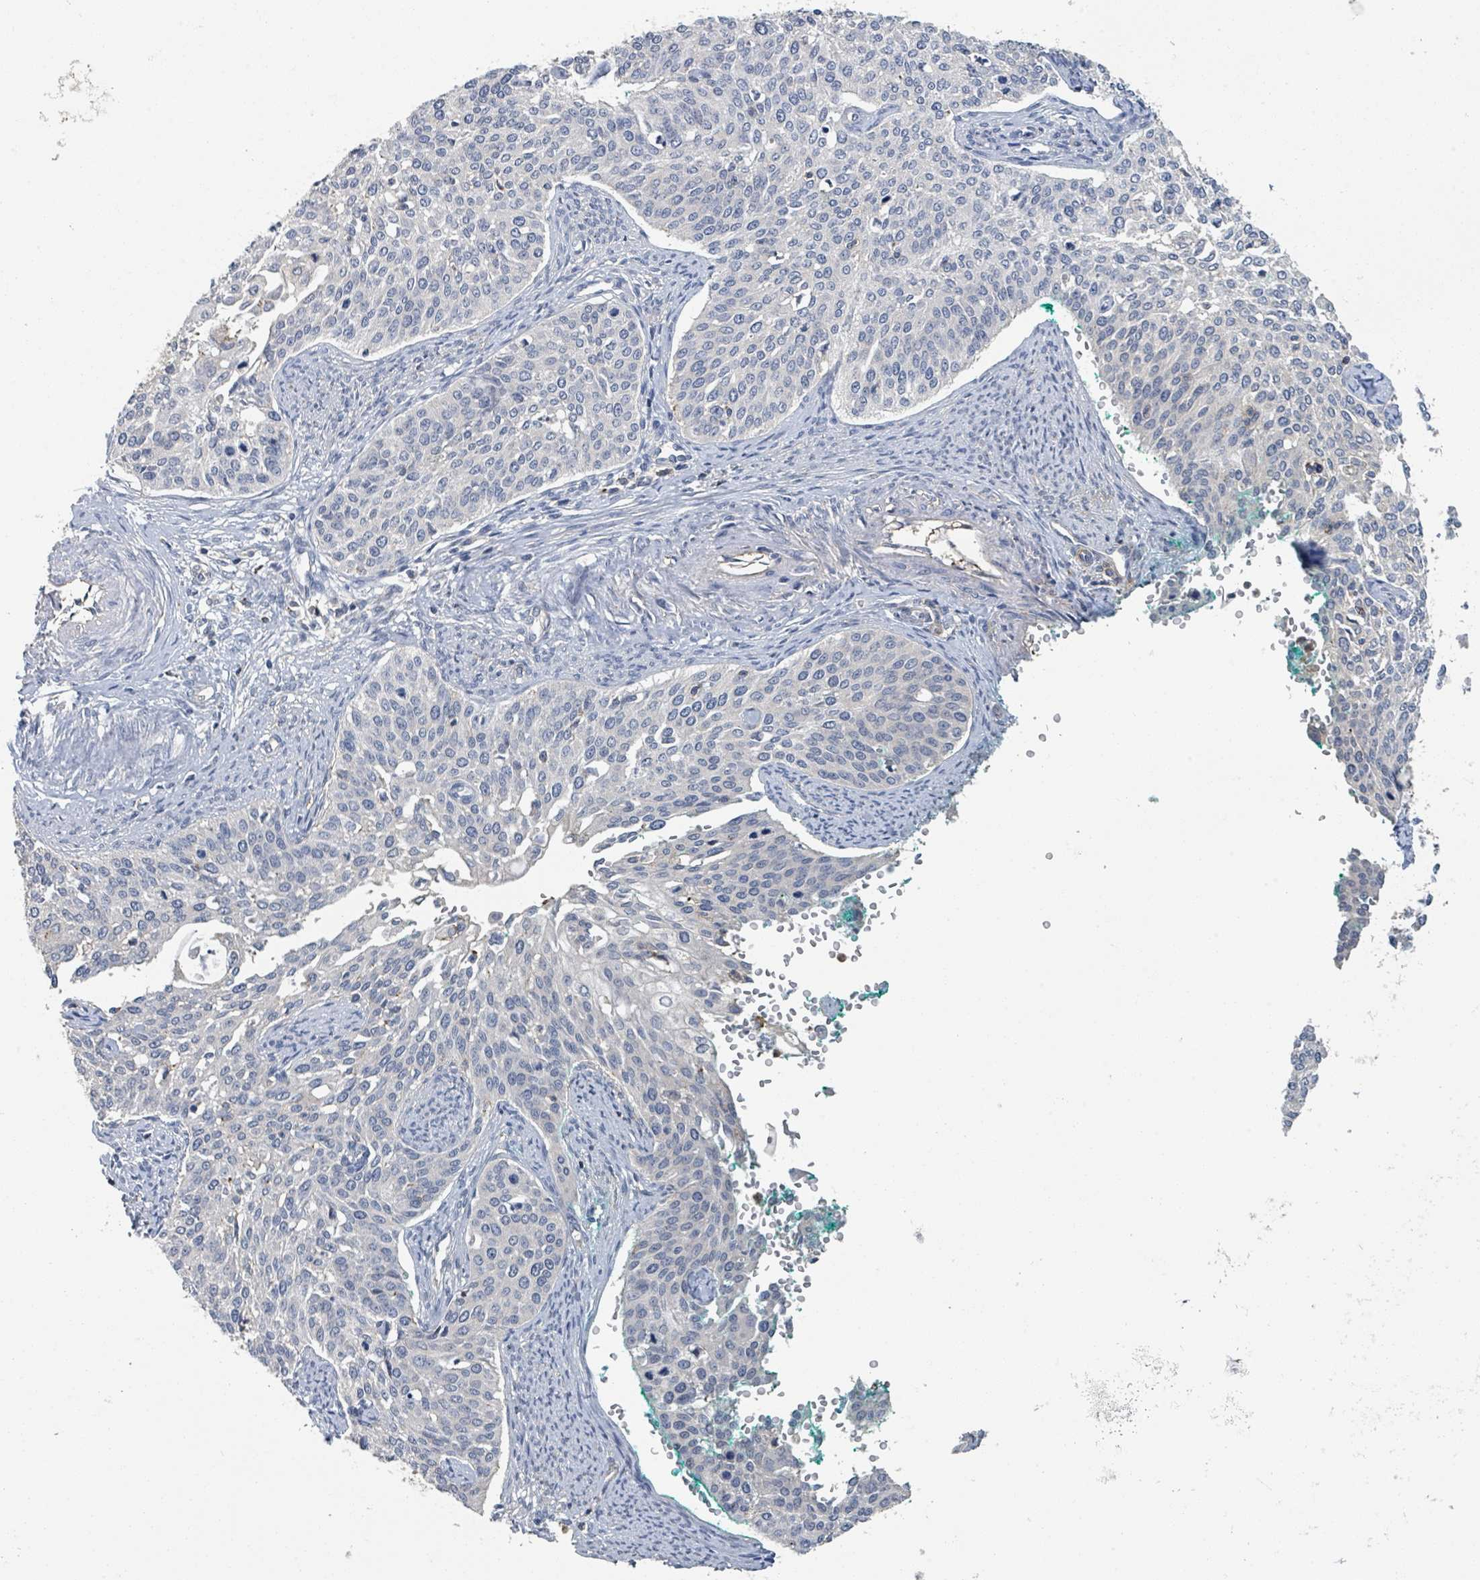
{"staining": {"intensity": "negative", "quantity": "none", "location": "none"}, "tissue": "cervical cancer", "cell_type": "Tumor cells", "image_type": "cancer", "snomed": [{"axis": "morphology", "description": "Squamous cell carcinoma, NOS"}, {"axis": "topography", "description": "Cervix"}], "caption": "A photomicrograph of human cervical squamous cell carcinoma is negative for staining in tumor cells.", "gene": "LRRC42", "patient": {"sex": "female", "age": 44}}